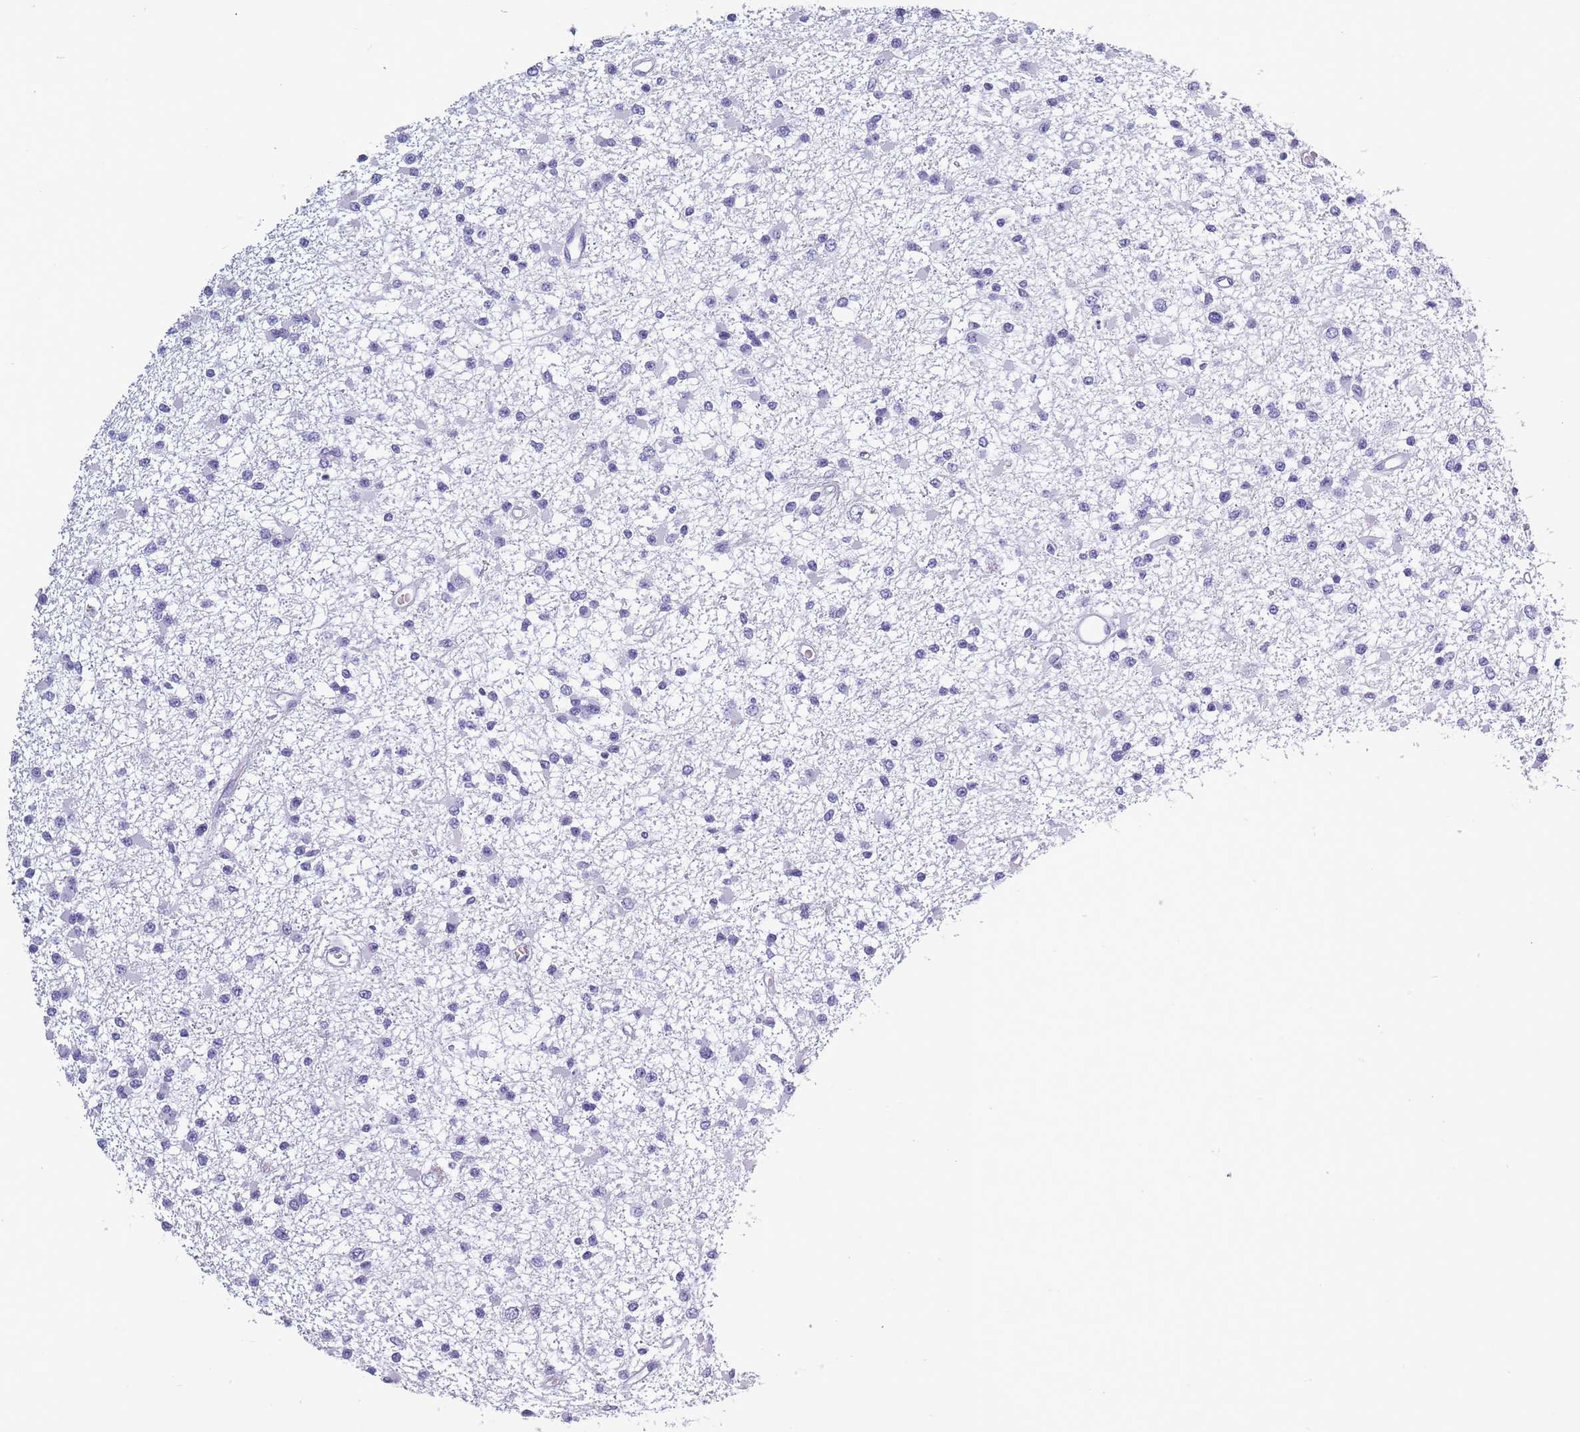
{"staining": {"intensity": "negative", "quantity": "none", "location": "none"}, "tissue": "glioma", "cell_type": "Tumor cells", "image_type": "cancer", "snomed": [{"axis": "morphology", "description": "Glioma, malignant, Low grade"}, {"axis": "topography", "description": "Brain"}], "caption": "There is no significant expression in tumor cells of glioma. The staining is performed using DAB (3,3'-diaminobenzidine) brown chromogen with nuclei counter-stained in using hematoxylin.", "gene": "OR4C5", "patient": {"sex": "female", "age": 22}}